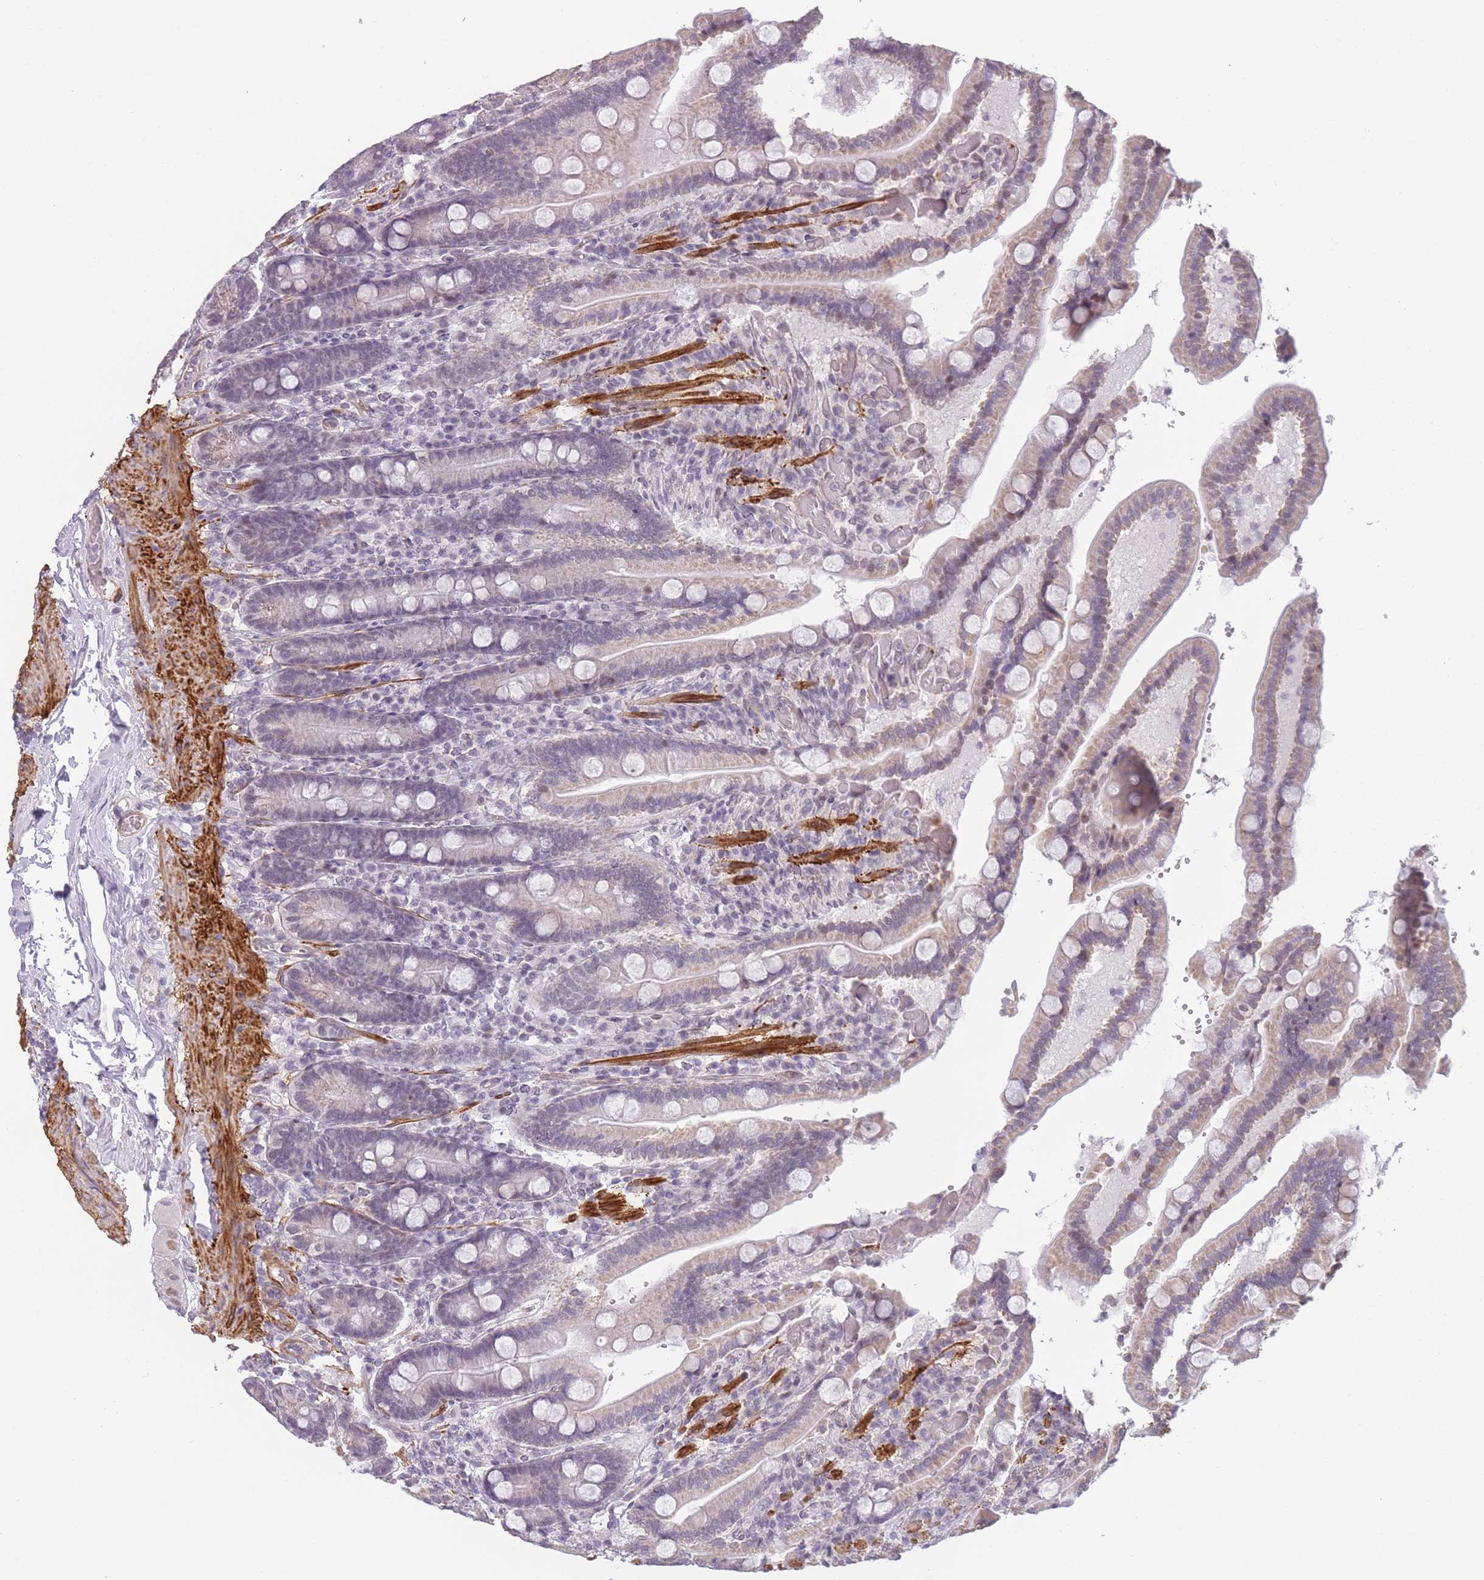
{"staining": {"intensity": "weak", "quantity": "<25%", "location": "cytoplasmic/membranous"}, "tissue": "duodenum", "cell_type": "Glandular cells", "image_type": "normal", "snomed": [{"axis": "morphology", "description": "Normal tissue, NOS"}, {"axis": "topography", "description": "Duodenum"}], "caption": "Duodenum was stained to show a protein in brown. There is no significant expression in glandular cells. Brightfield microscopy of immunohistochemistry stained with DAB (brown) and hematoxylin (blue), captured at high magnification.", "gene": "SIN3B", "patient": {"sex": "female", "age": 62}}